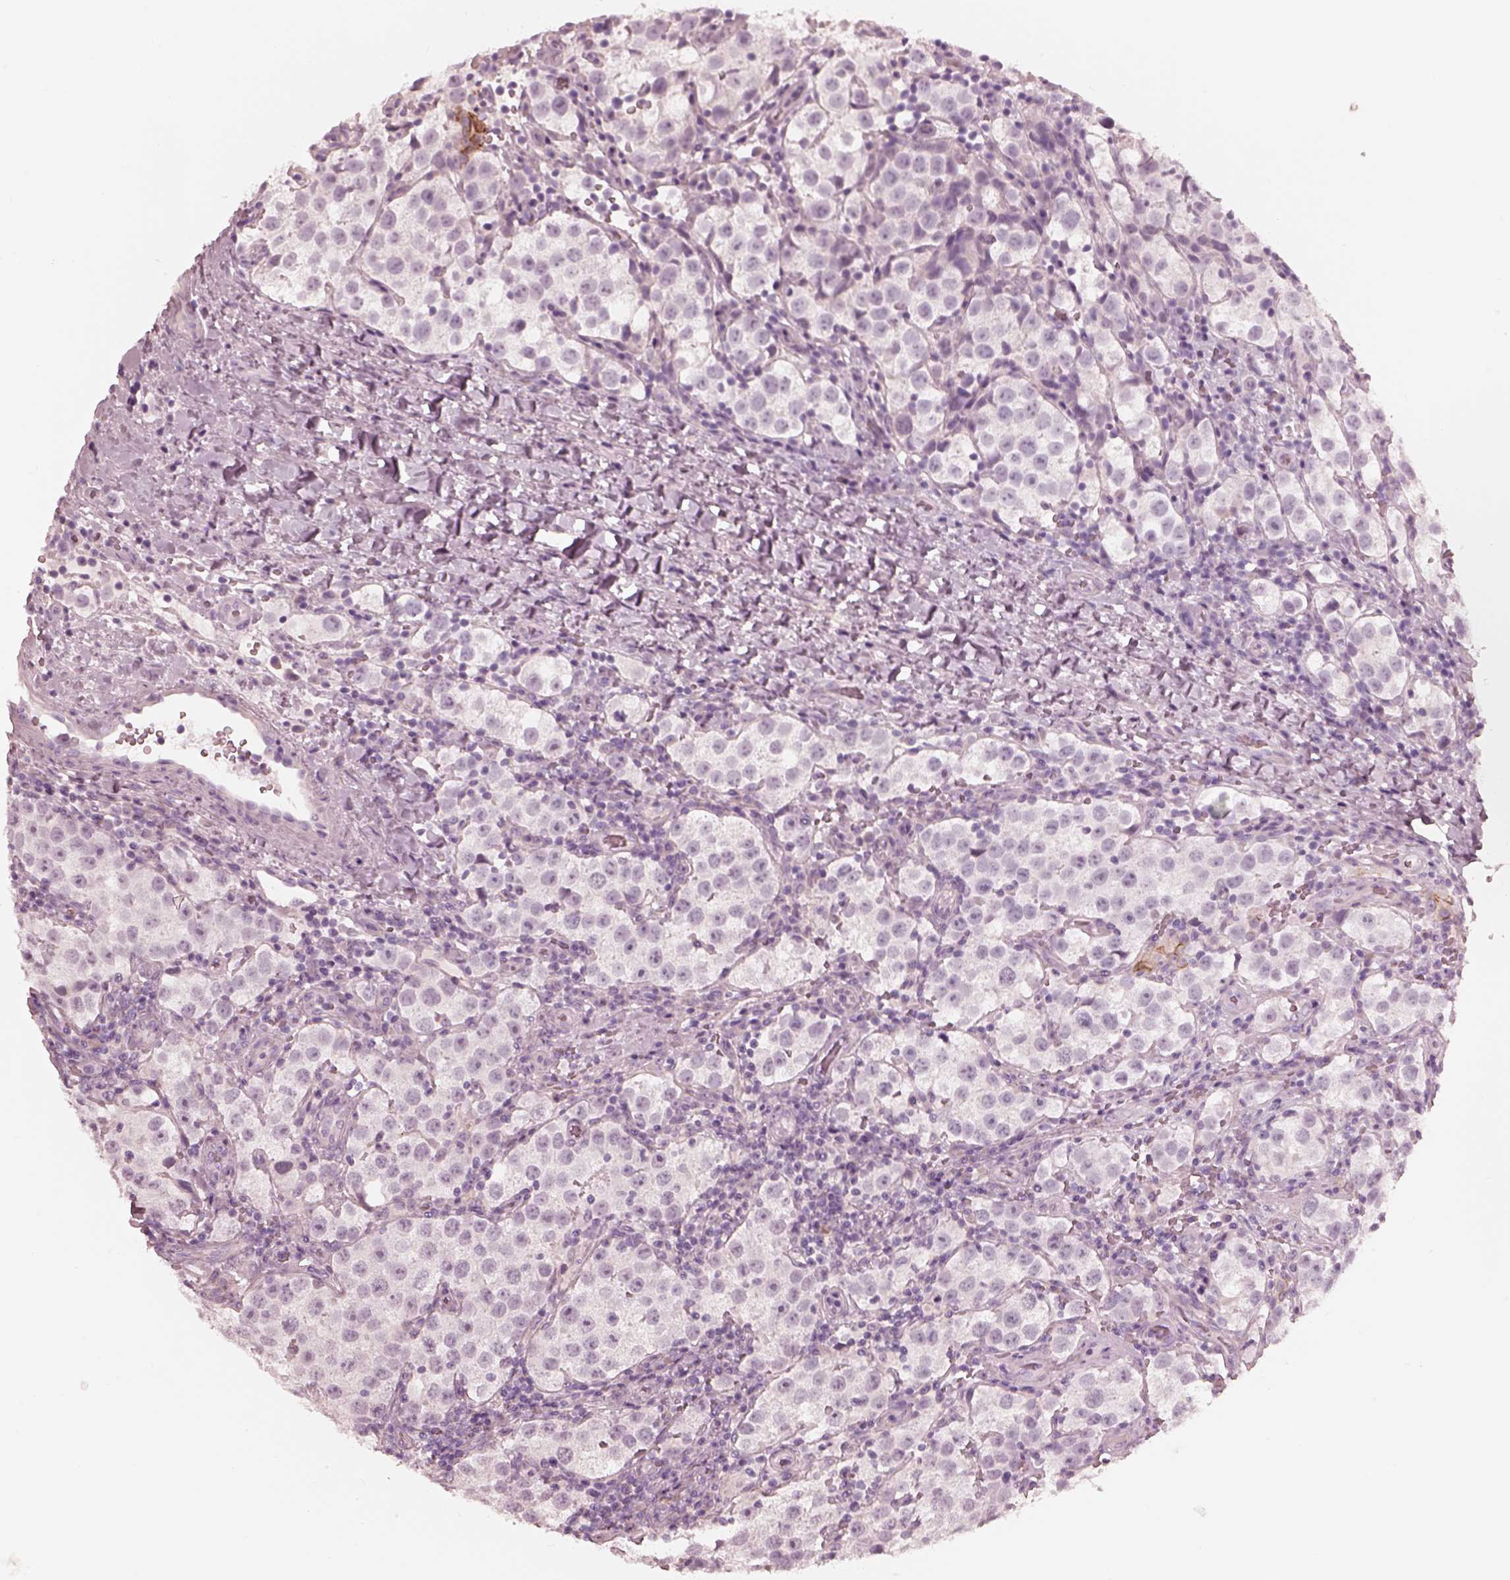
{"staining": {"intensity": "negative", "quantity": "none", "location": "none"}, "tissue": "testis cancer", "cell_type": "Tumor cells", "image_type": "cancer", "snomed": [{"axis": "morphology", "description": "Seminoma, NOS"}, {"axis": "topography", "description": "Testis"}], "caption": "This is an immunohistochemistry photomicrograph of human testis cancer. There is no positivity in tumor cells.", "gene": "CADM2", "patient": {"sex": "male", "age": 37}}